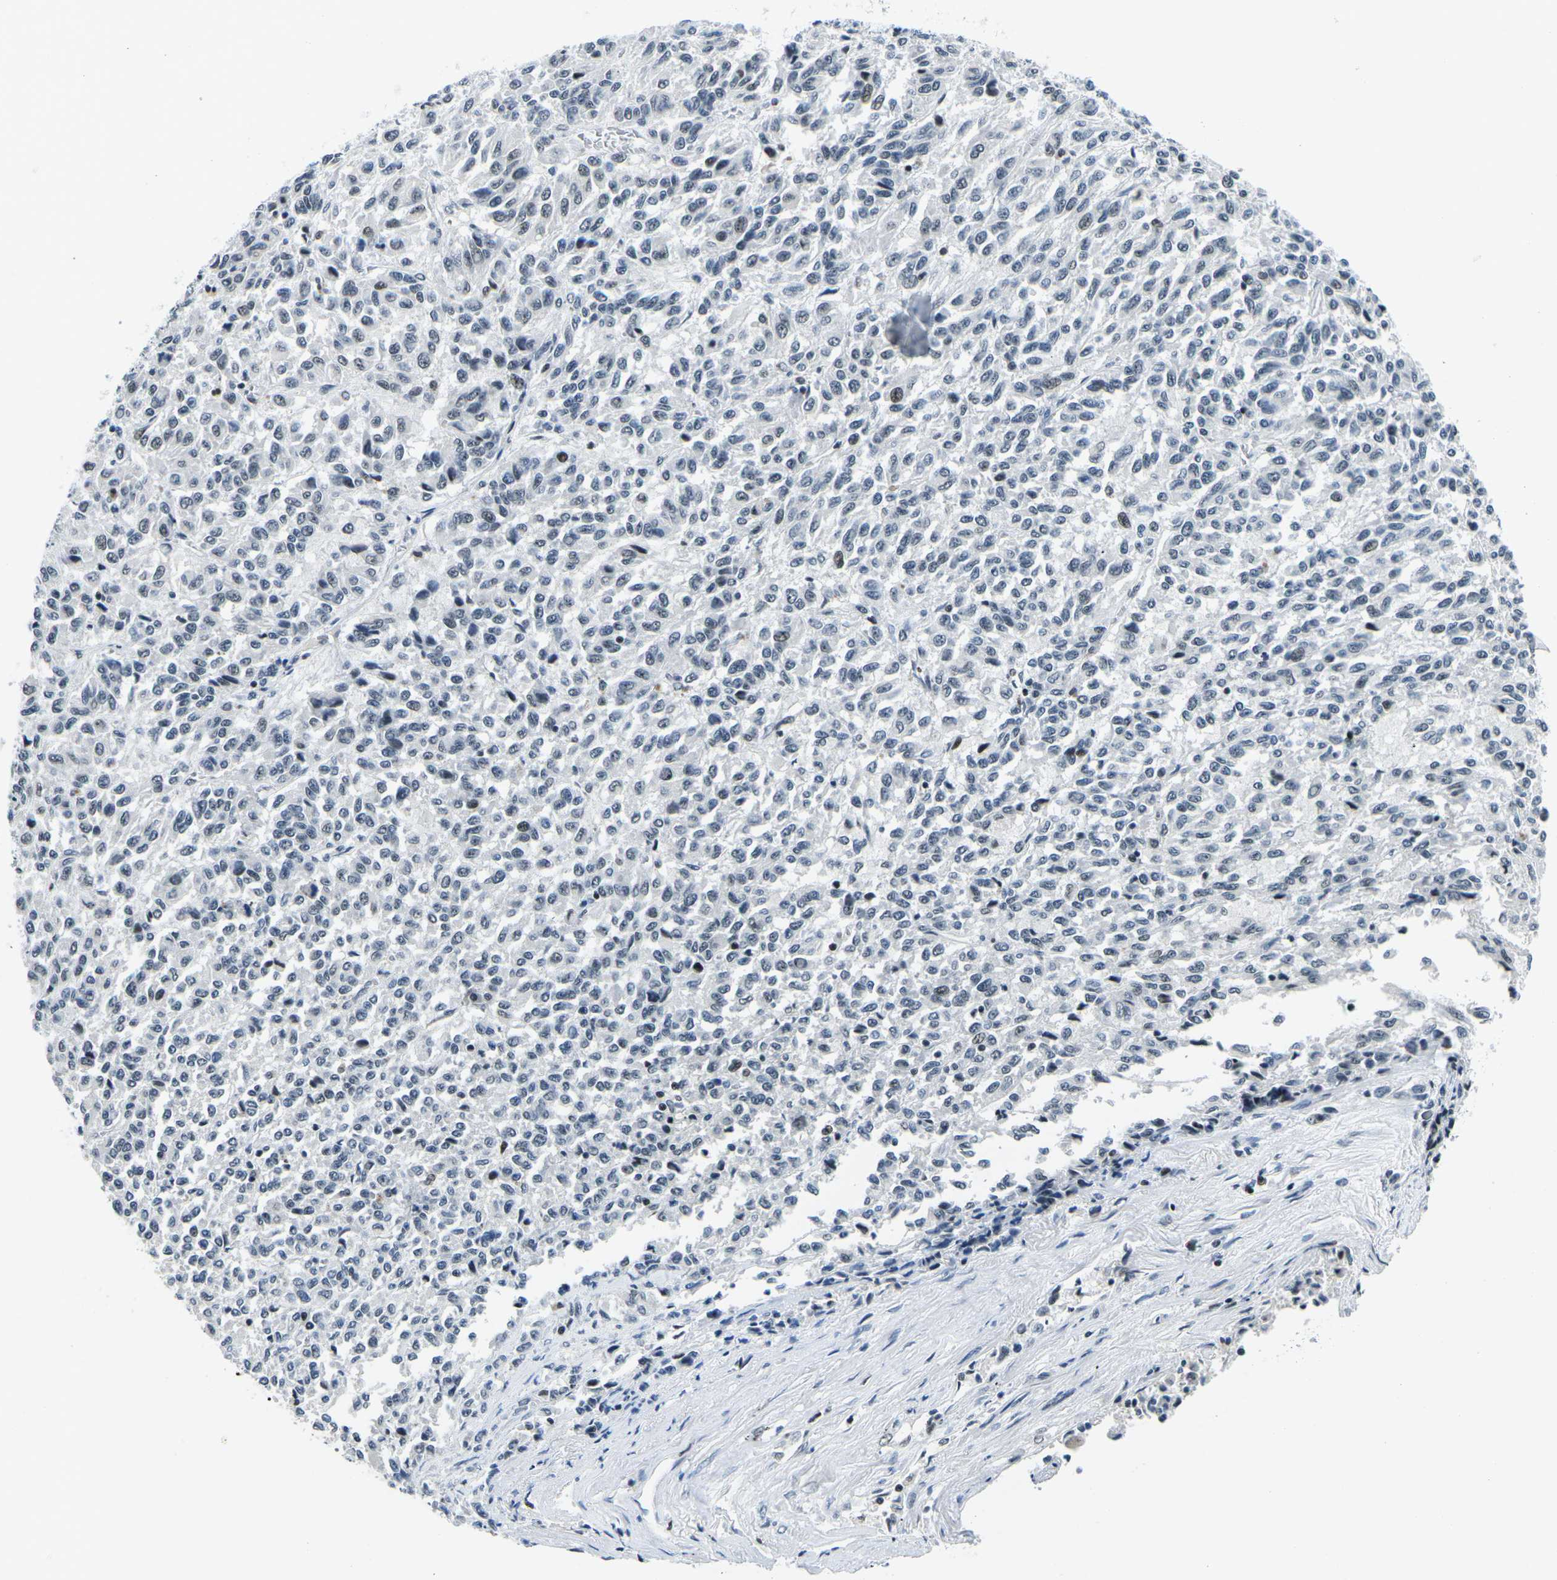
{"staining": {"intensity": "weak", "quantity": "<25%", "location": "nuclear"}, "tissue": "melanoma", "cell_type": "Tumor cells", "image_type": "cancer", "snomed": [{"axis": "morphology", "description": "Malignant melanoma, Metastatic site"}, {"axis": "topography", "description": "Lung"}], "caption": "Tumor cells show no significant staining in melanoma.", "gene": "PRPF8", "patient": {"sex": "male", "age": 64}}